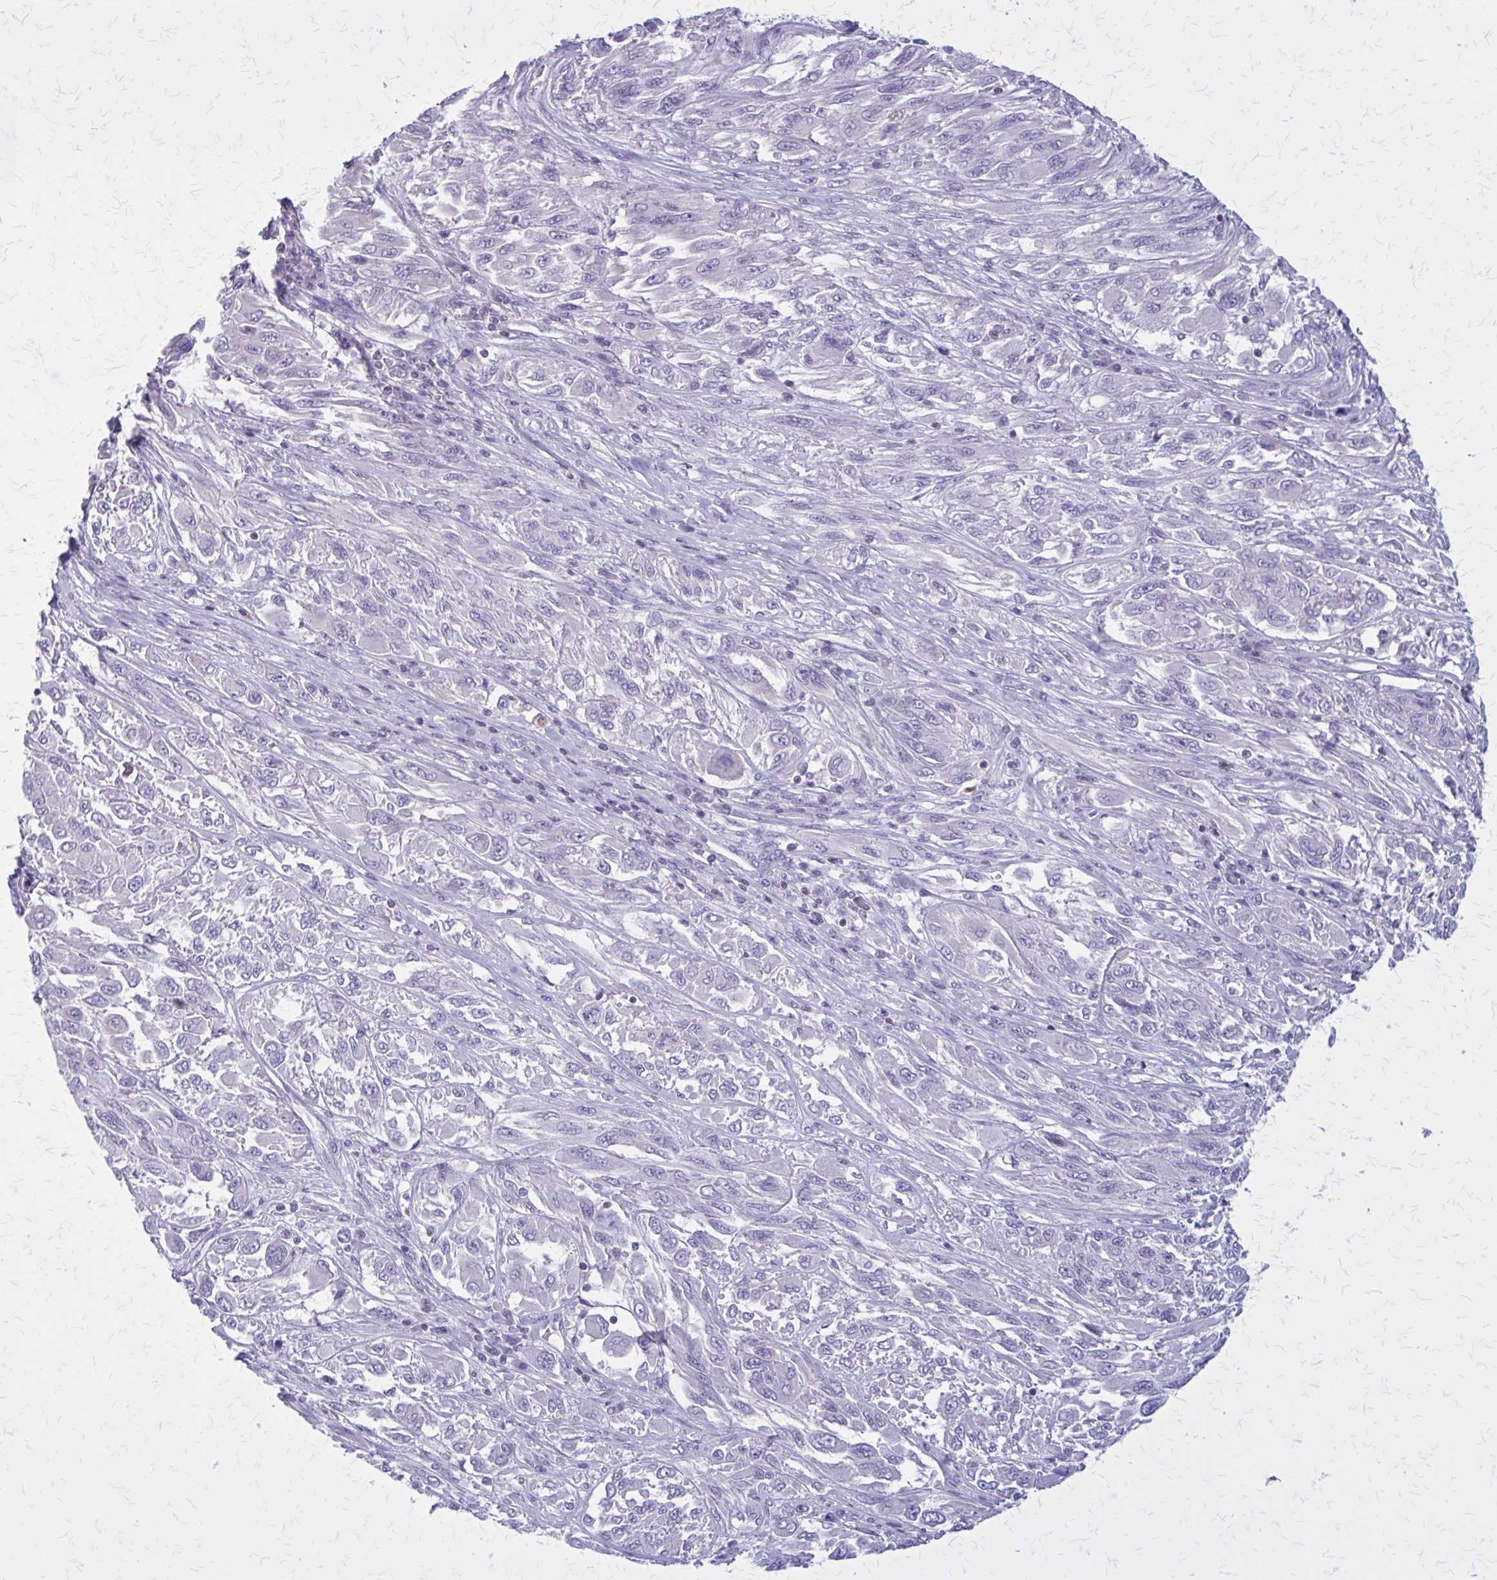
{"staining": {"intensity": "negative", "quantity": "none", "location": "none"}, "tissue": "melanoma", "cell_type": "Tumor cells", "image_type": "cancer", "snomed": [{"axis": "morphology", "description": "Malignant melanoma, NOS"}, {"axis": "topography", "description": "Skin"}], "caption": "Immunohistochemical staining of malignant melanoma demonstrates no significant staining in tumor cells.", "gene": "PITPNM1", "patient": {"sex": "female", "age": 91}}